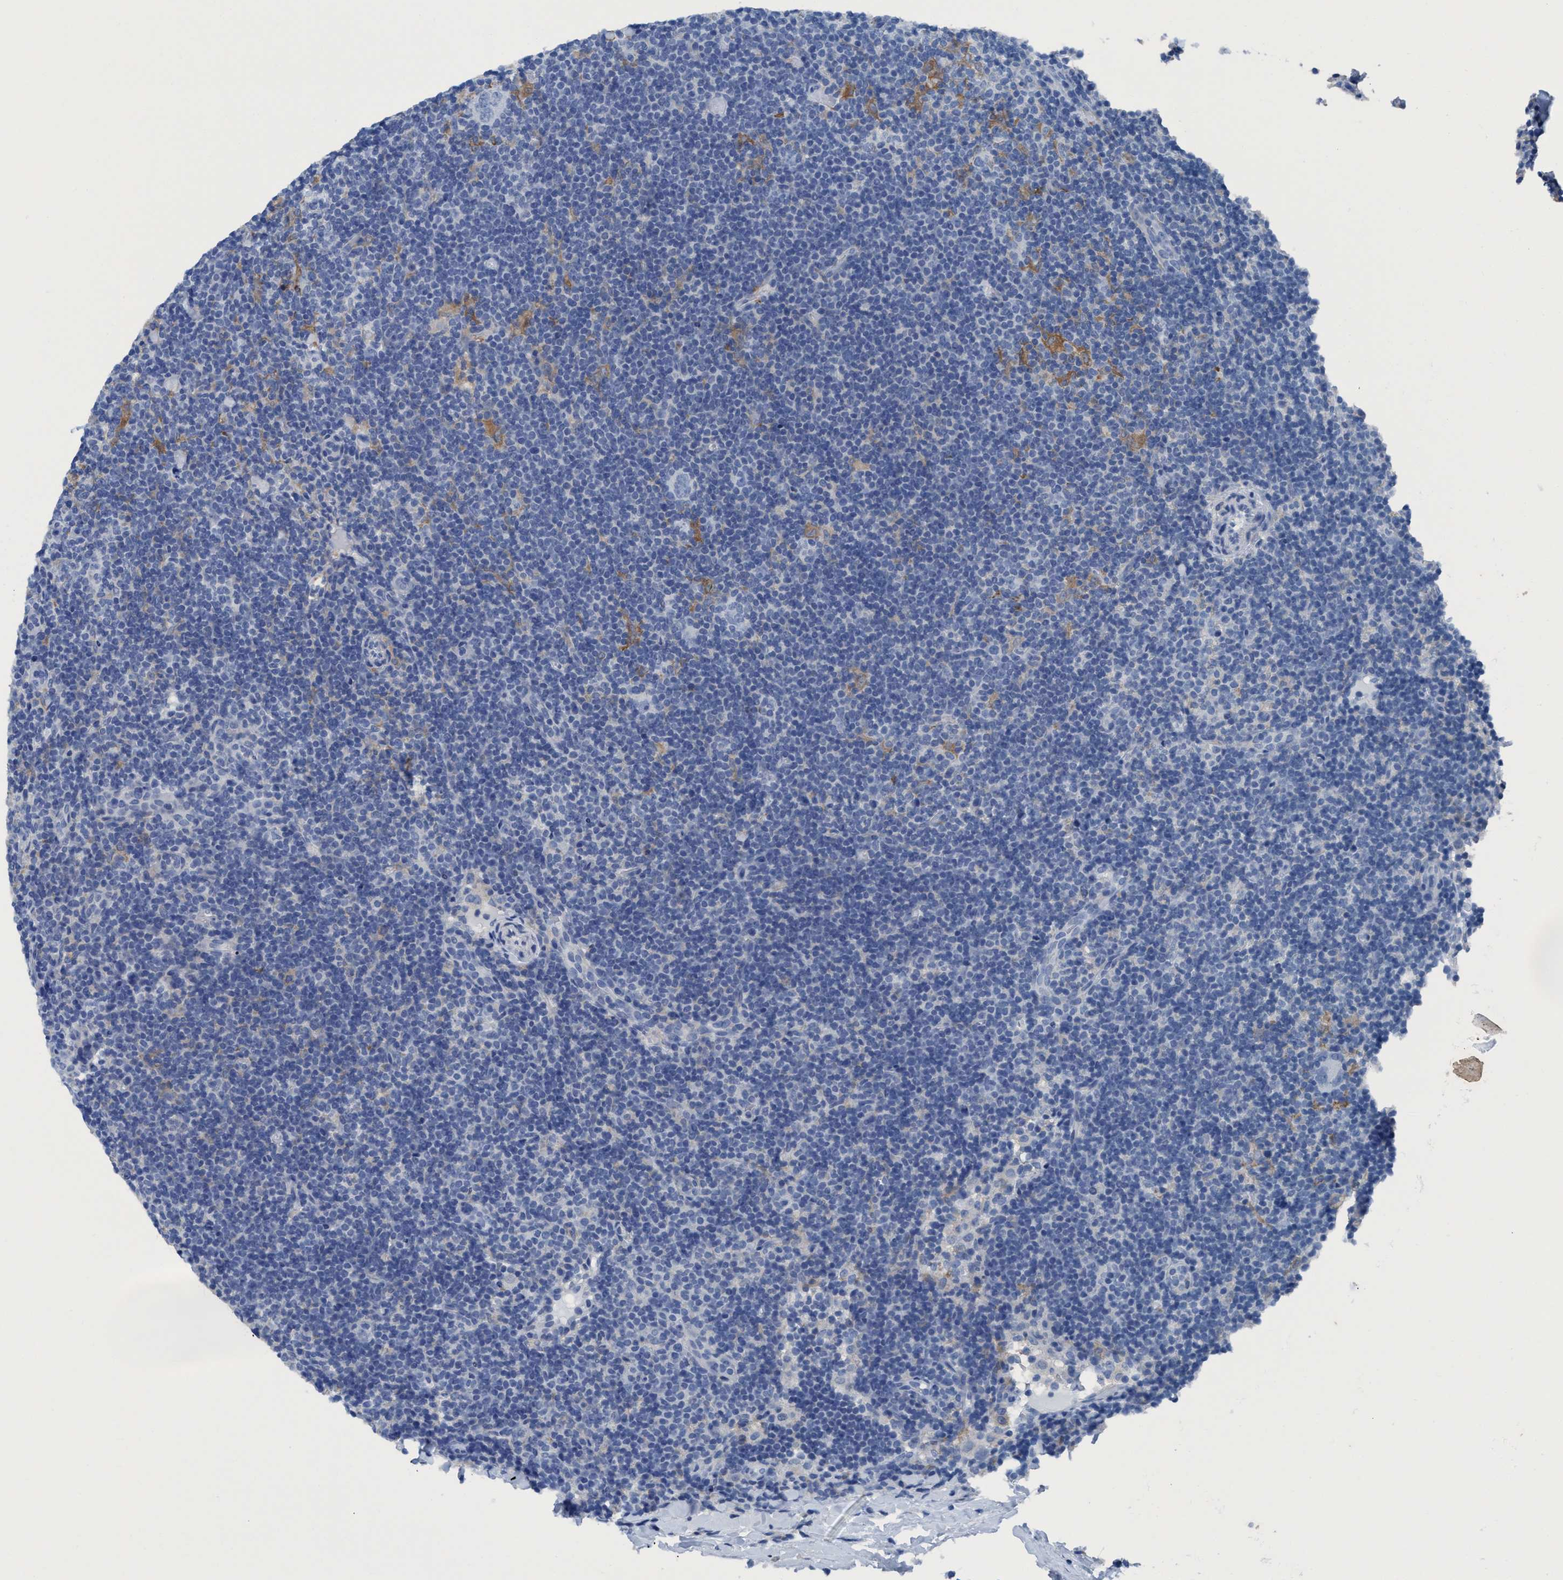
{"staining": {"intensity": "negative", "quantity": "none", "location": "none"}, "tissue": "lymphoma", "cell_type": "Tumor cells", "image_type": "cancer", "snomed": [{"axis": "morphology", "description": "Hodgkin's disease, NOS"}, {"axis": "topography", "description": "Lymph node"}], "caption": "Tumor cells are negative for brown protein staining in Hodgkin's disease. (Brightfield microscopy of DAB (3,3'-diaminobenzidine) immunohistochemistry at high magnification).", "gene": "DNAI1", "patient": {"sex": "female", "age": 57}}